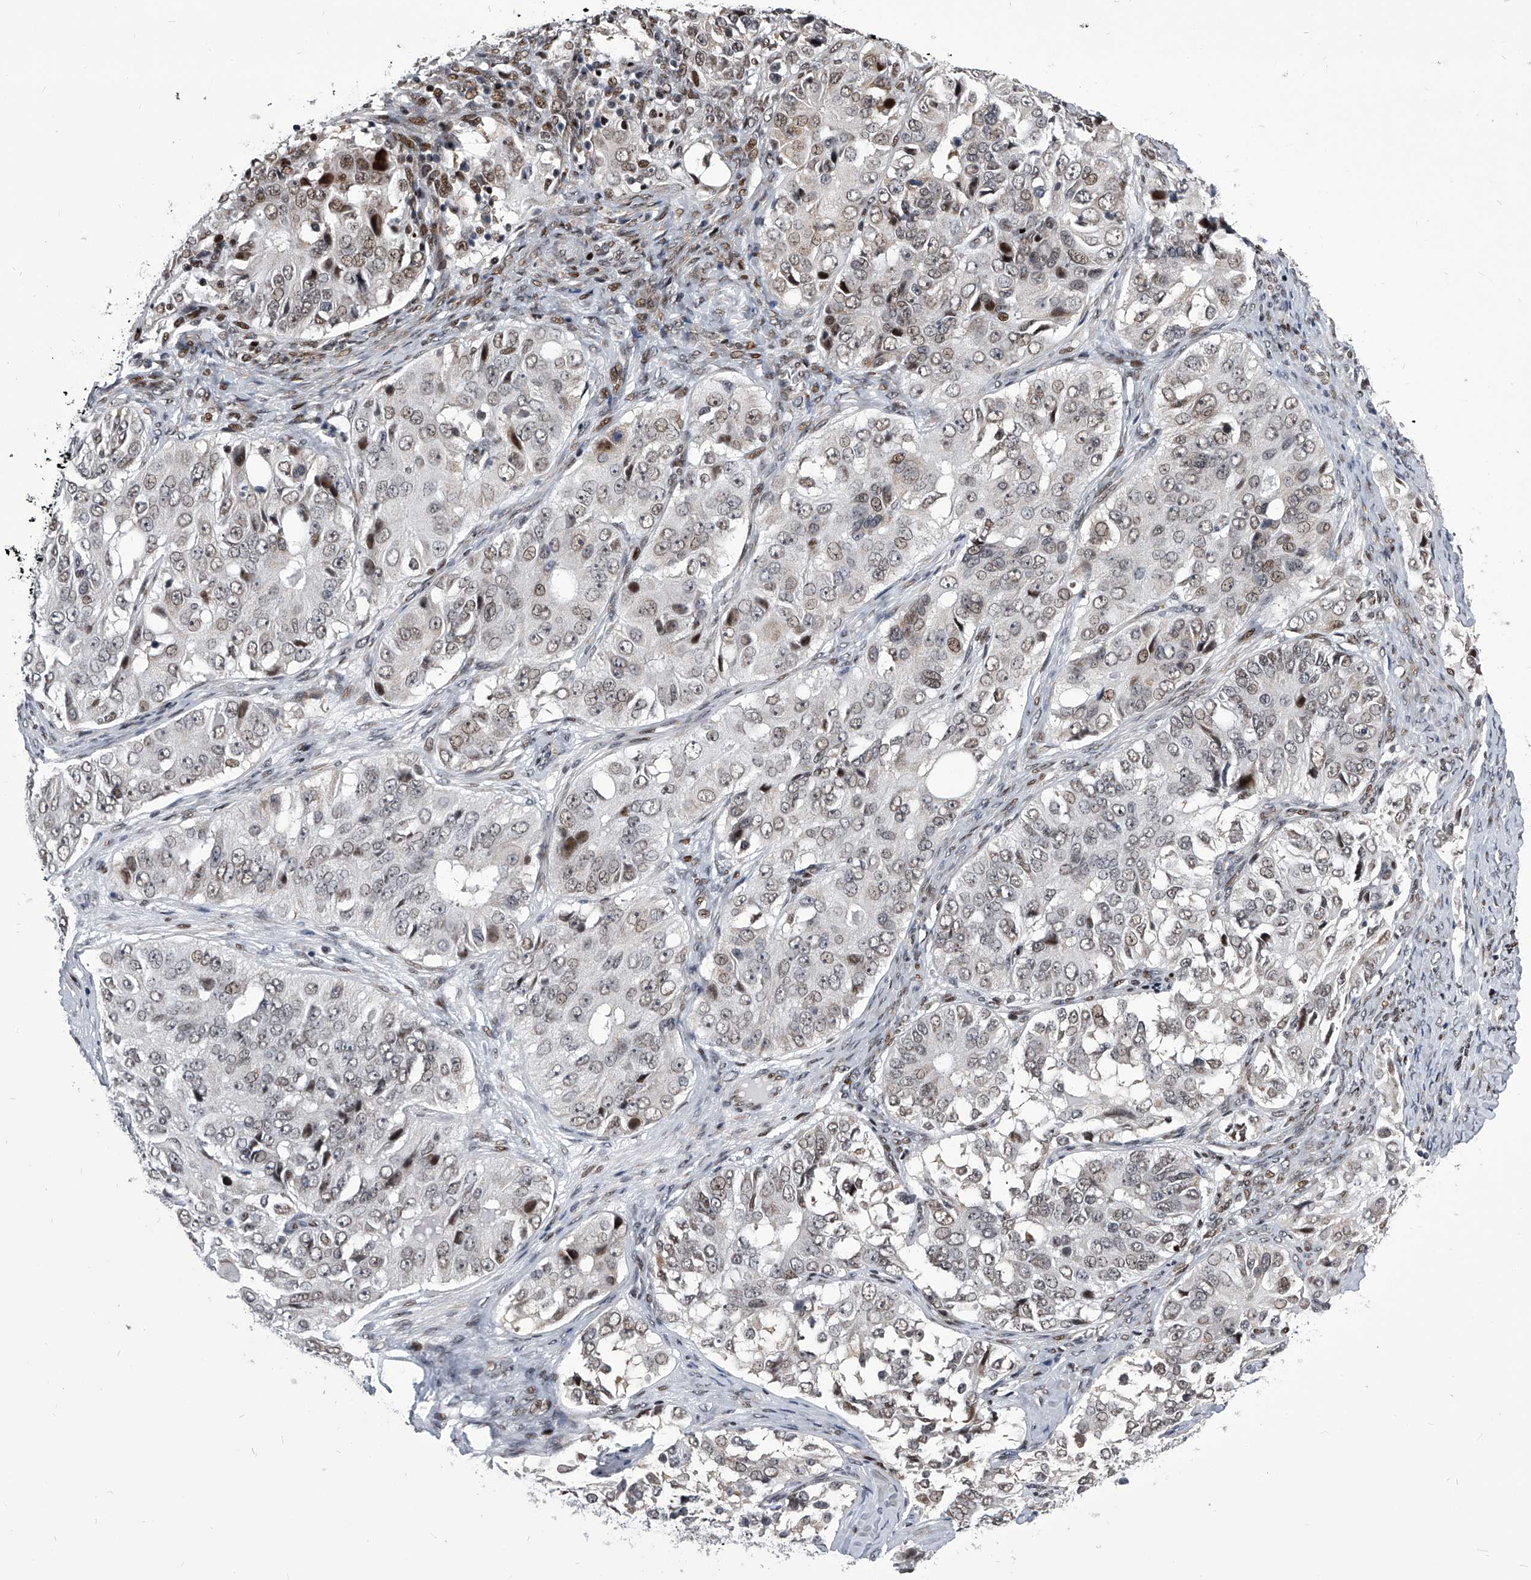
{"staining": {"intensity": "weak", "quantity": ">75%", "location": "nuclear"}, "tissue": "ovarian cancer", "cell_type": "Tumor cells", "image_type": "cancer", "snomed": [{"axis": "morphology", "description": "Carcinoma, endometroid"}, {"axis": "topography", "description": "Ovary"}], "caption": "Ovarian endometroid carcinoma stained with a brown dye exhibits weak nuclear positive expression in about >75% of tumor cells.", "gene": "CMTR1", "patient": {"sex": "female", "age": 51}}